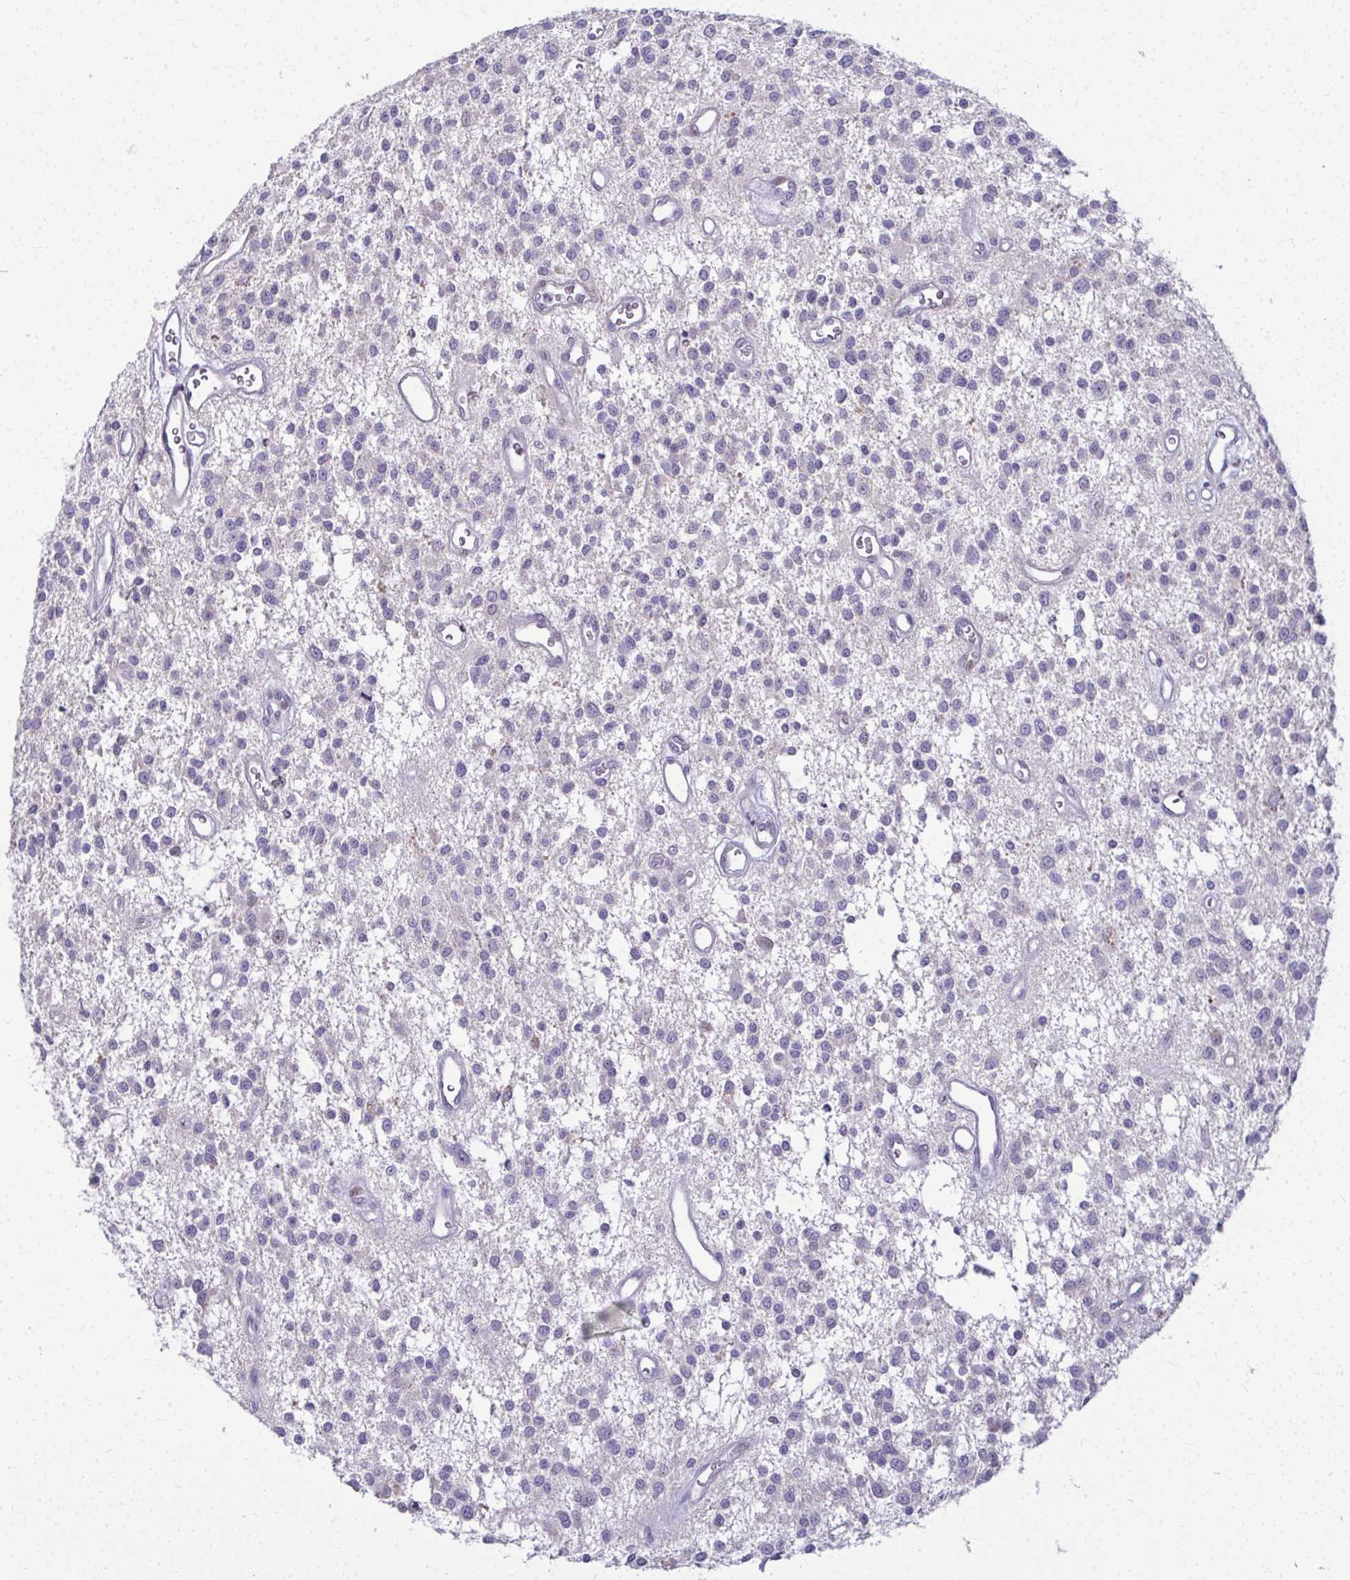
{"staining": {"intensity": "negative", "quantity": "none", "location": "none"}, "tissue": "glioma", "cell_type": "Tumor cells", "image_type": "cancer", "snomed": [{"axis": "morphology", "description": "Glioma, malignant, Low grade"}, {"axis": "topography", "description": "Brain"}], "caption": "IHC of human low-grade glioma (malignant) reveals no expression in tumor cells. Brightfield microscopy of immunohistochemistry stained with DAB (3,3'-diaminobenzidine) (brown) and hematoxylin (blue), captured at high magnification.", "gene": "ODF1", "patient": {"sex": "male", "age": 43}}